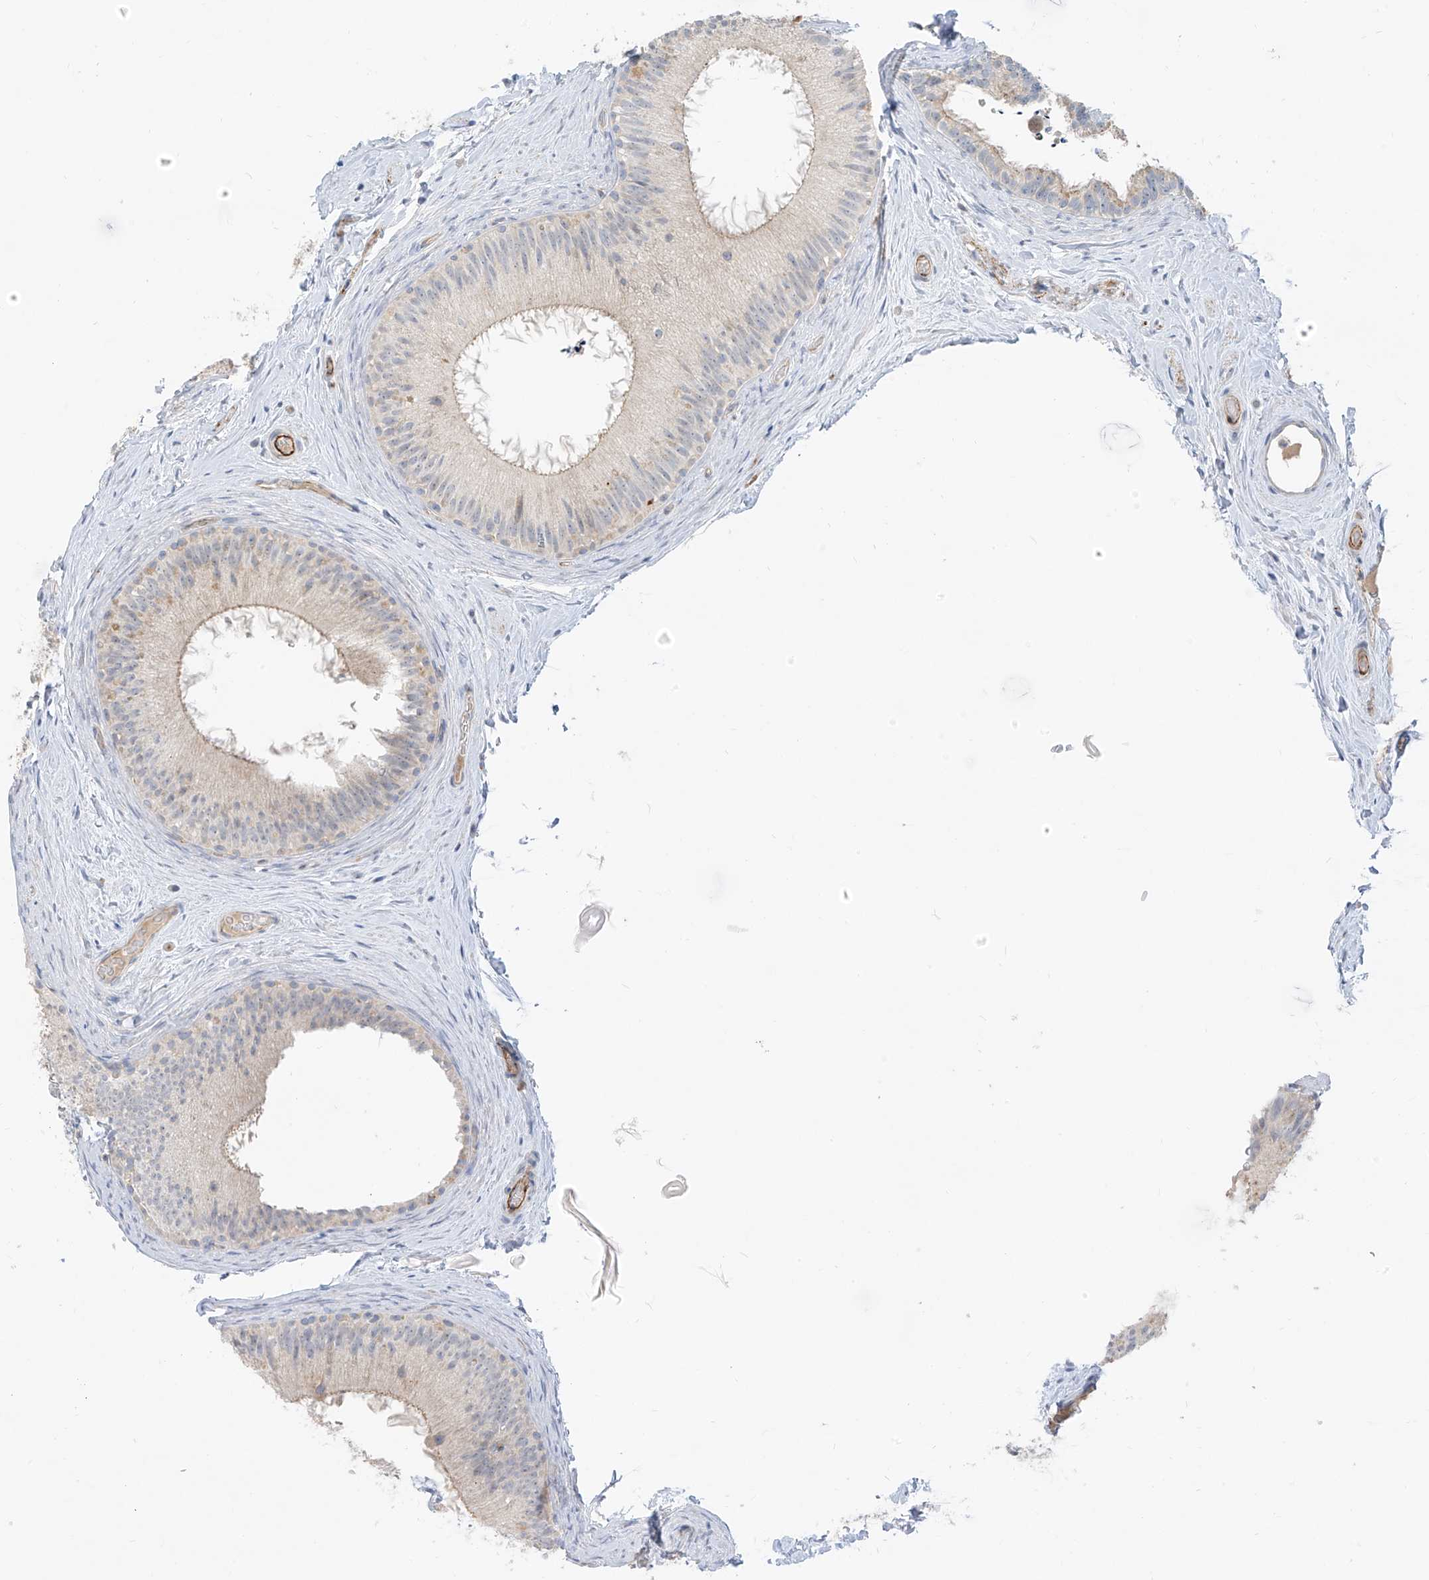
{"staining": {"intensity": "negative", "quantity": "none", "location": "none"}, "tissue": "epididymis", "cell_type": "Glandular cells", "image_type": "normal", "snomed": [{"axis": "morphology", "description": "Normal tissue, NOS"}, {"axis": "topography", "description": "Epididymis"}], "caption": "This is a histopathology image of immunohistochemistry staining of normal epididymis, which shows no positivity in glandular cells.", "gene": "C2orf42", "patient": {"sex": "male", "age": 50}}